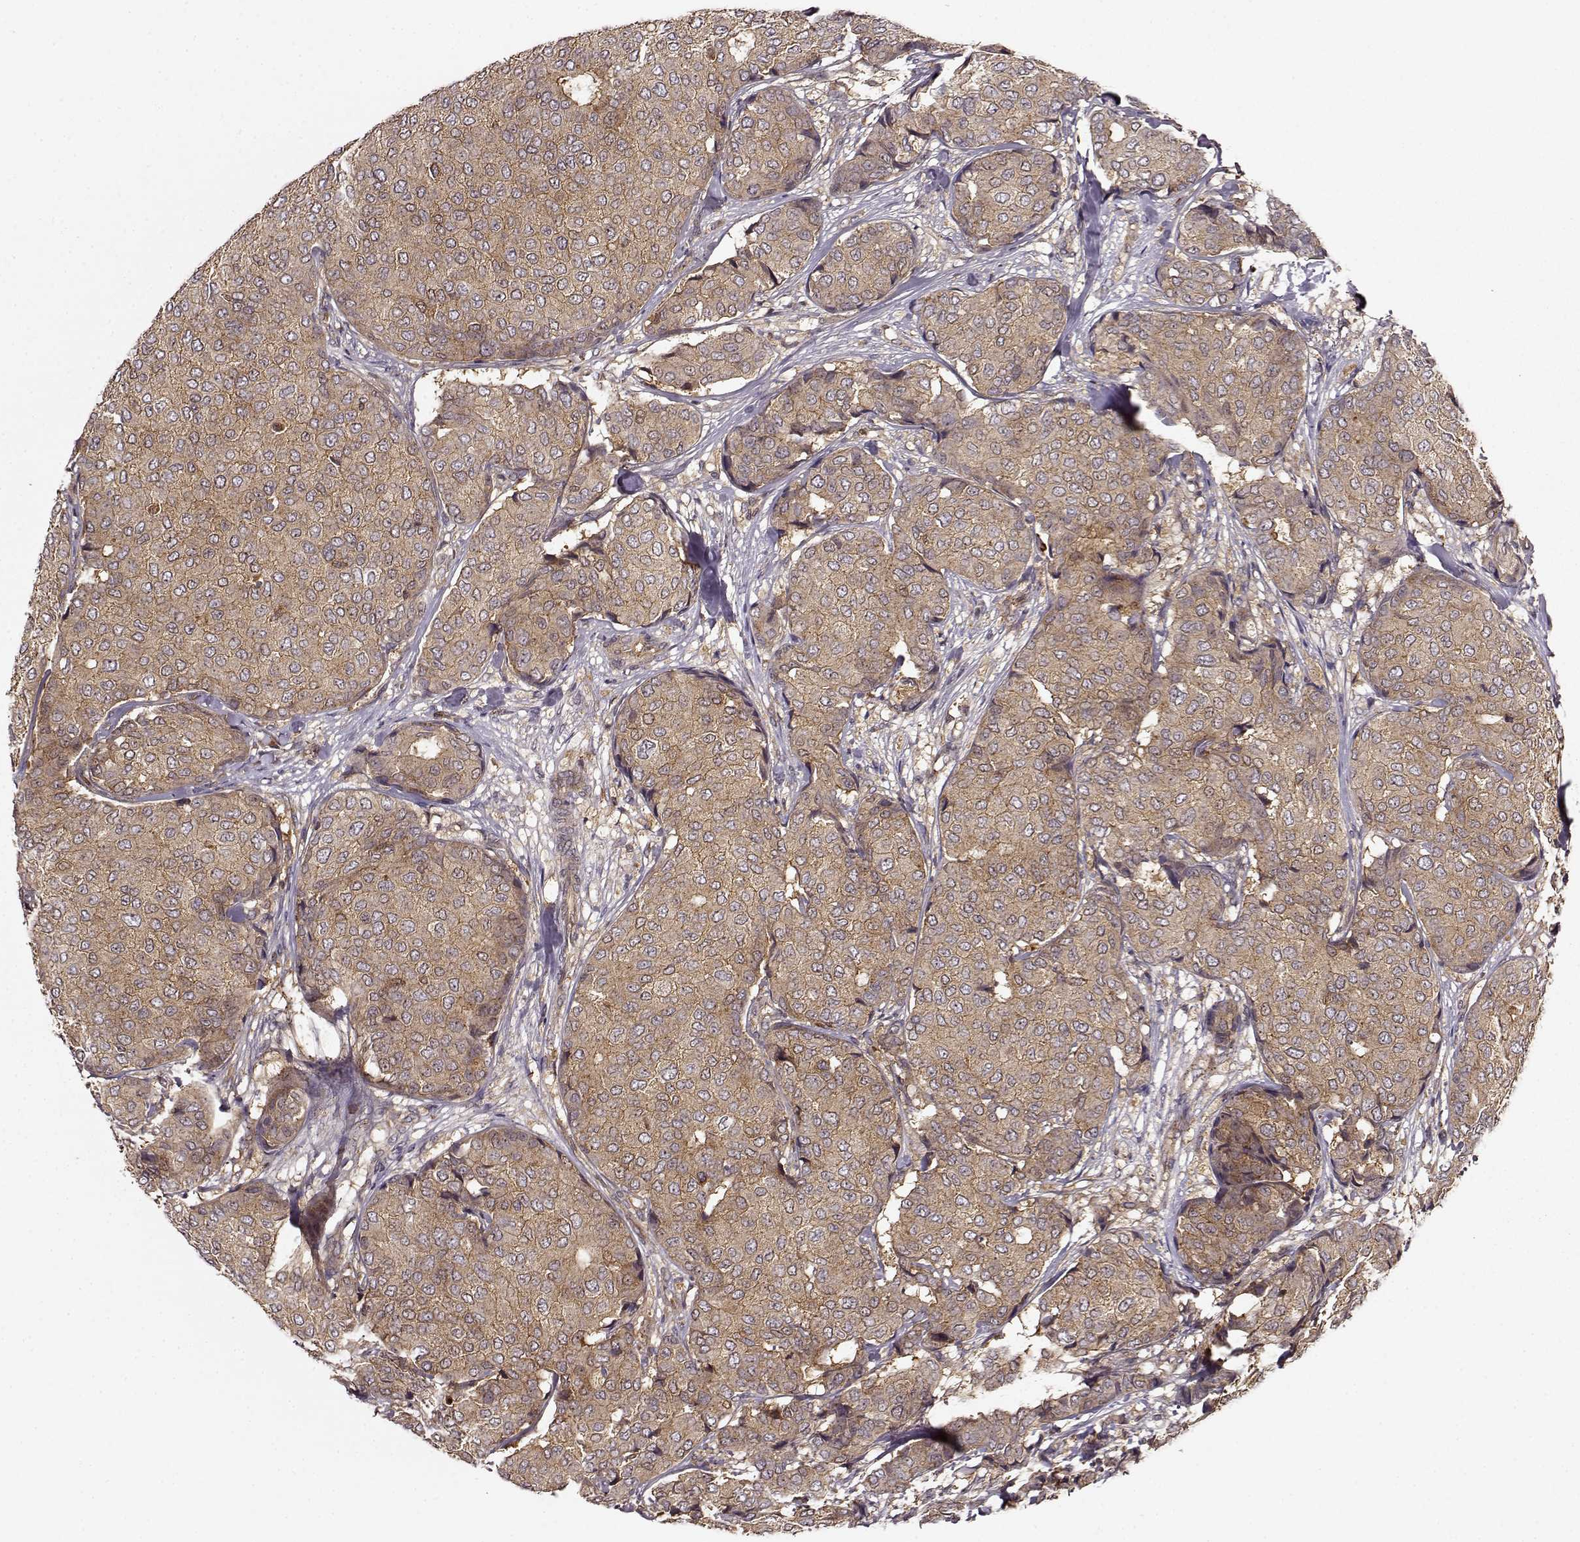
{"staining": {"intensity": "weak", "quantity": ">75%", "location": "cytoplasmic/membranous"}, "tissue": "breast cancer", "cell_type": "Tumor cells", "image_type": "cancer", "snomed": [{"axis": "morphology", "description": "Duct carcinoma"}, {"axis": "topography", "description": "Breast"}], "caption": "Protein expression analysis of human breast cancer (intraductal carcinoma) reveals weak cytoplasmic/membranous staining in approximately >75% of tumor cells.", "gene": "IFRD2", "patient": {"sex": "female", "age": 75}}